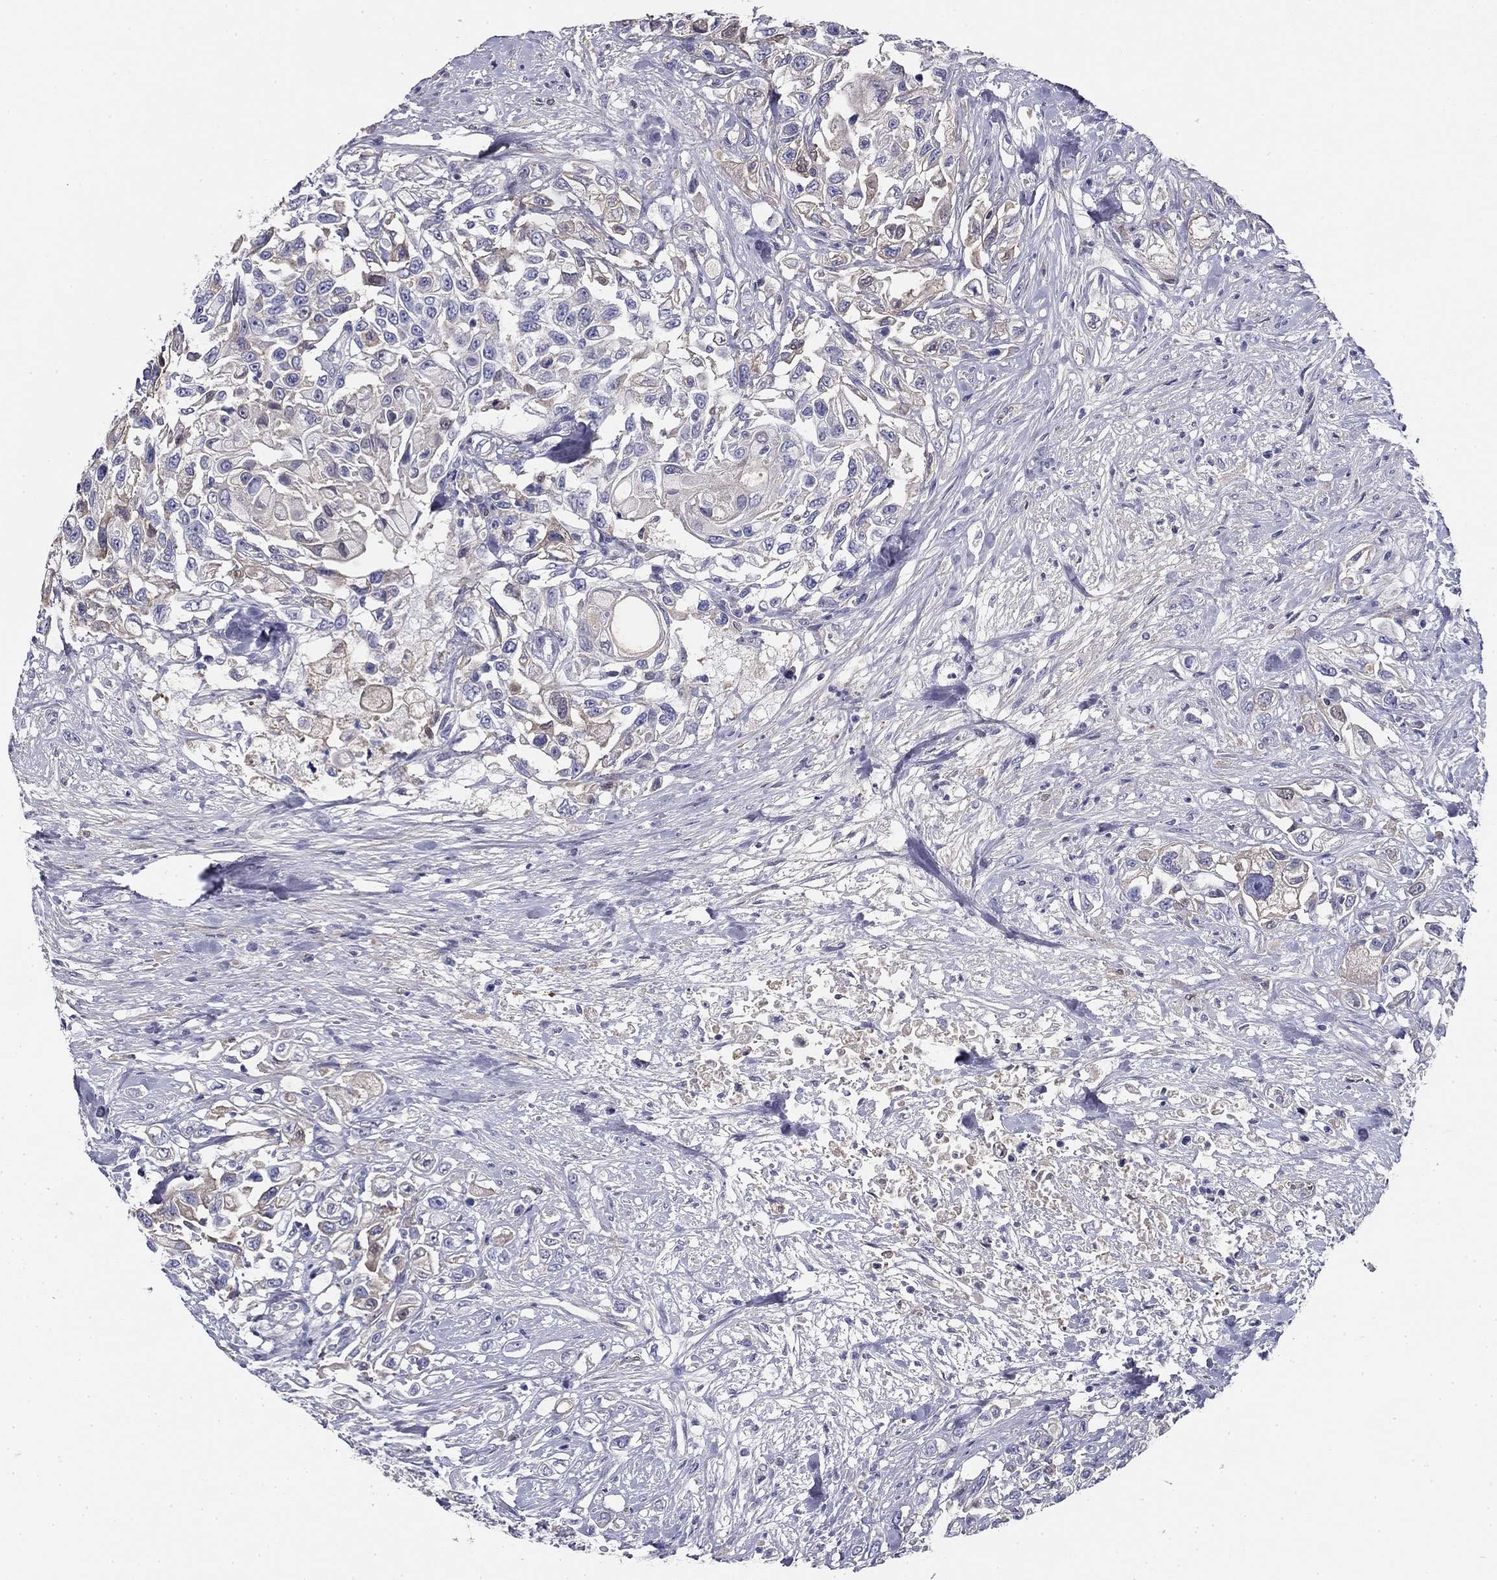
{"staining": {"intensity": "weak", "quantity": "<25%", "location": "cytoplasmic/membranous"}, "tissue": "urothelial cancer", "cell_type": "Tumor cells", "image_type": "cancer", "snomed": [{"axis": "morphology", "description": "Urothelial carcinoma, High grade"}, {"axis": "topography", "description": "Urinary bladder"}], "caption": "This is an immunohistochemistry histopathology image of urothelial cancer. There is no positivity in tumor cells.", "gene": "CPLX4", "patient": {"sex": "female", "age": 56}}